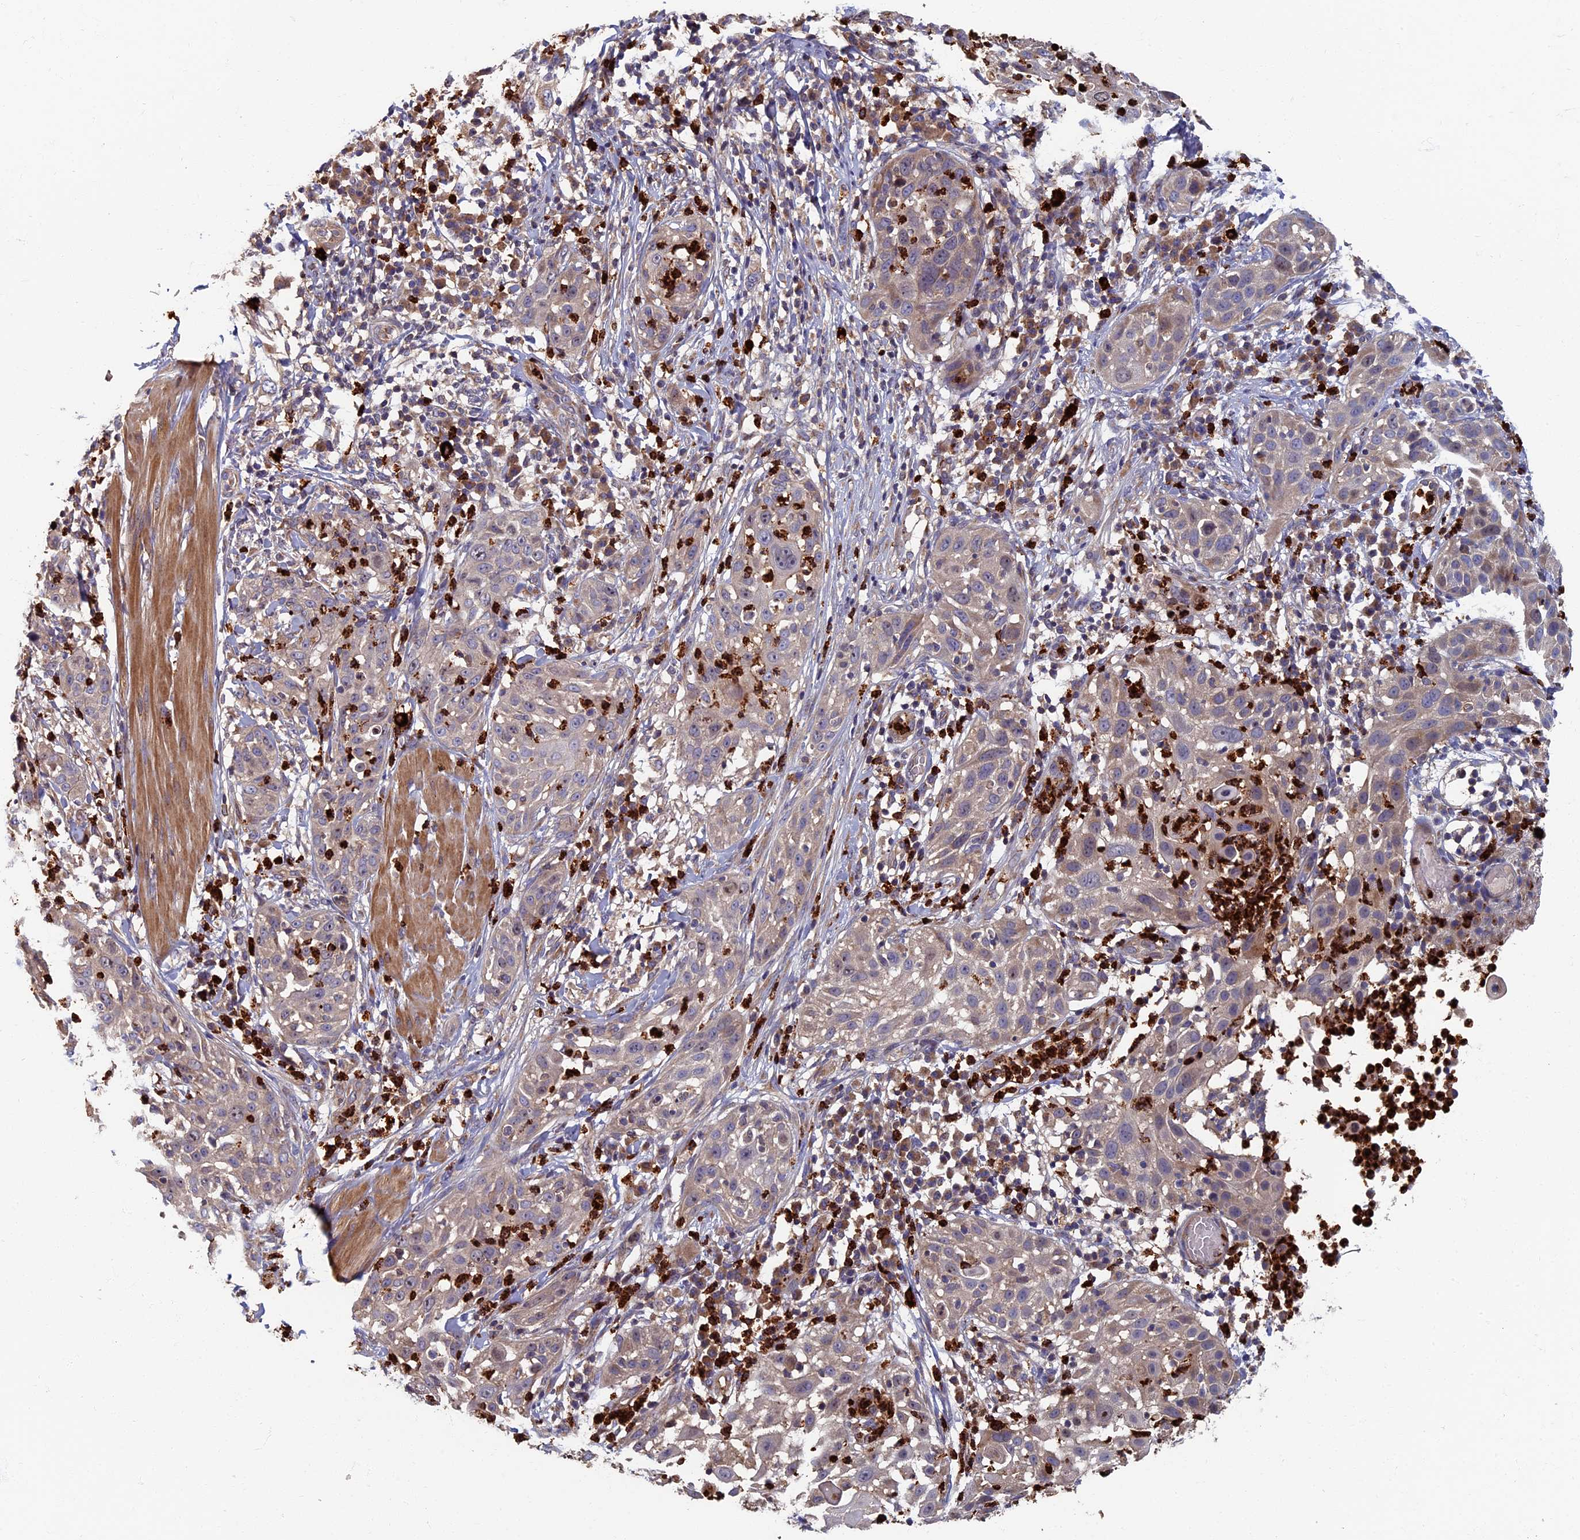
{"staining": {"intensity": "weak", "quantity": "25%-75%", "location": "cytoplasmic/membranous"}, "tissue": "skin cancer", "cell_type": "Tumor cells", "image_type": "cancer", "snomed": [{"axis": "morphology", "description": "Squamous cell carcinoma, NOS"}, {"axis": "topography", "description": "Skin"}], "caption": "A low amount of weak cytoplasmic/membranous expression is appreciated in approximately 25%-75% of tumor cells in squamous cell carcinoma (skin) tissue.", "gene": "TNK2", "patient": {"sex": "female", "age": 44}}